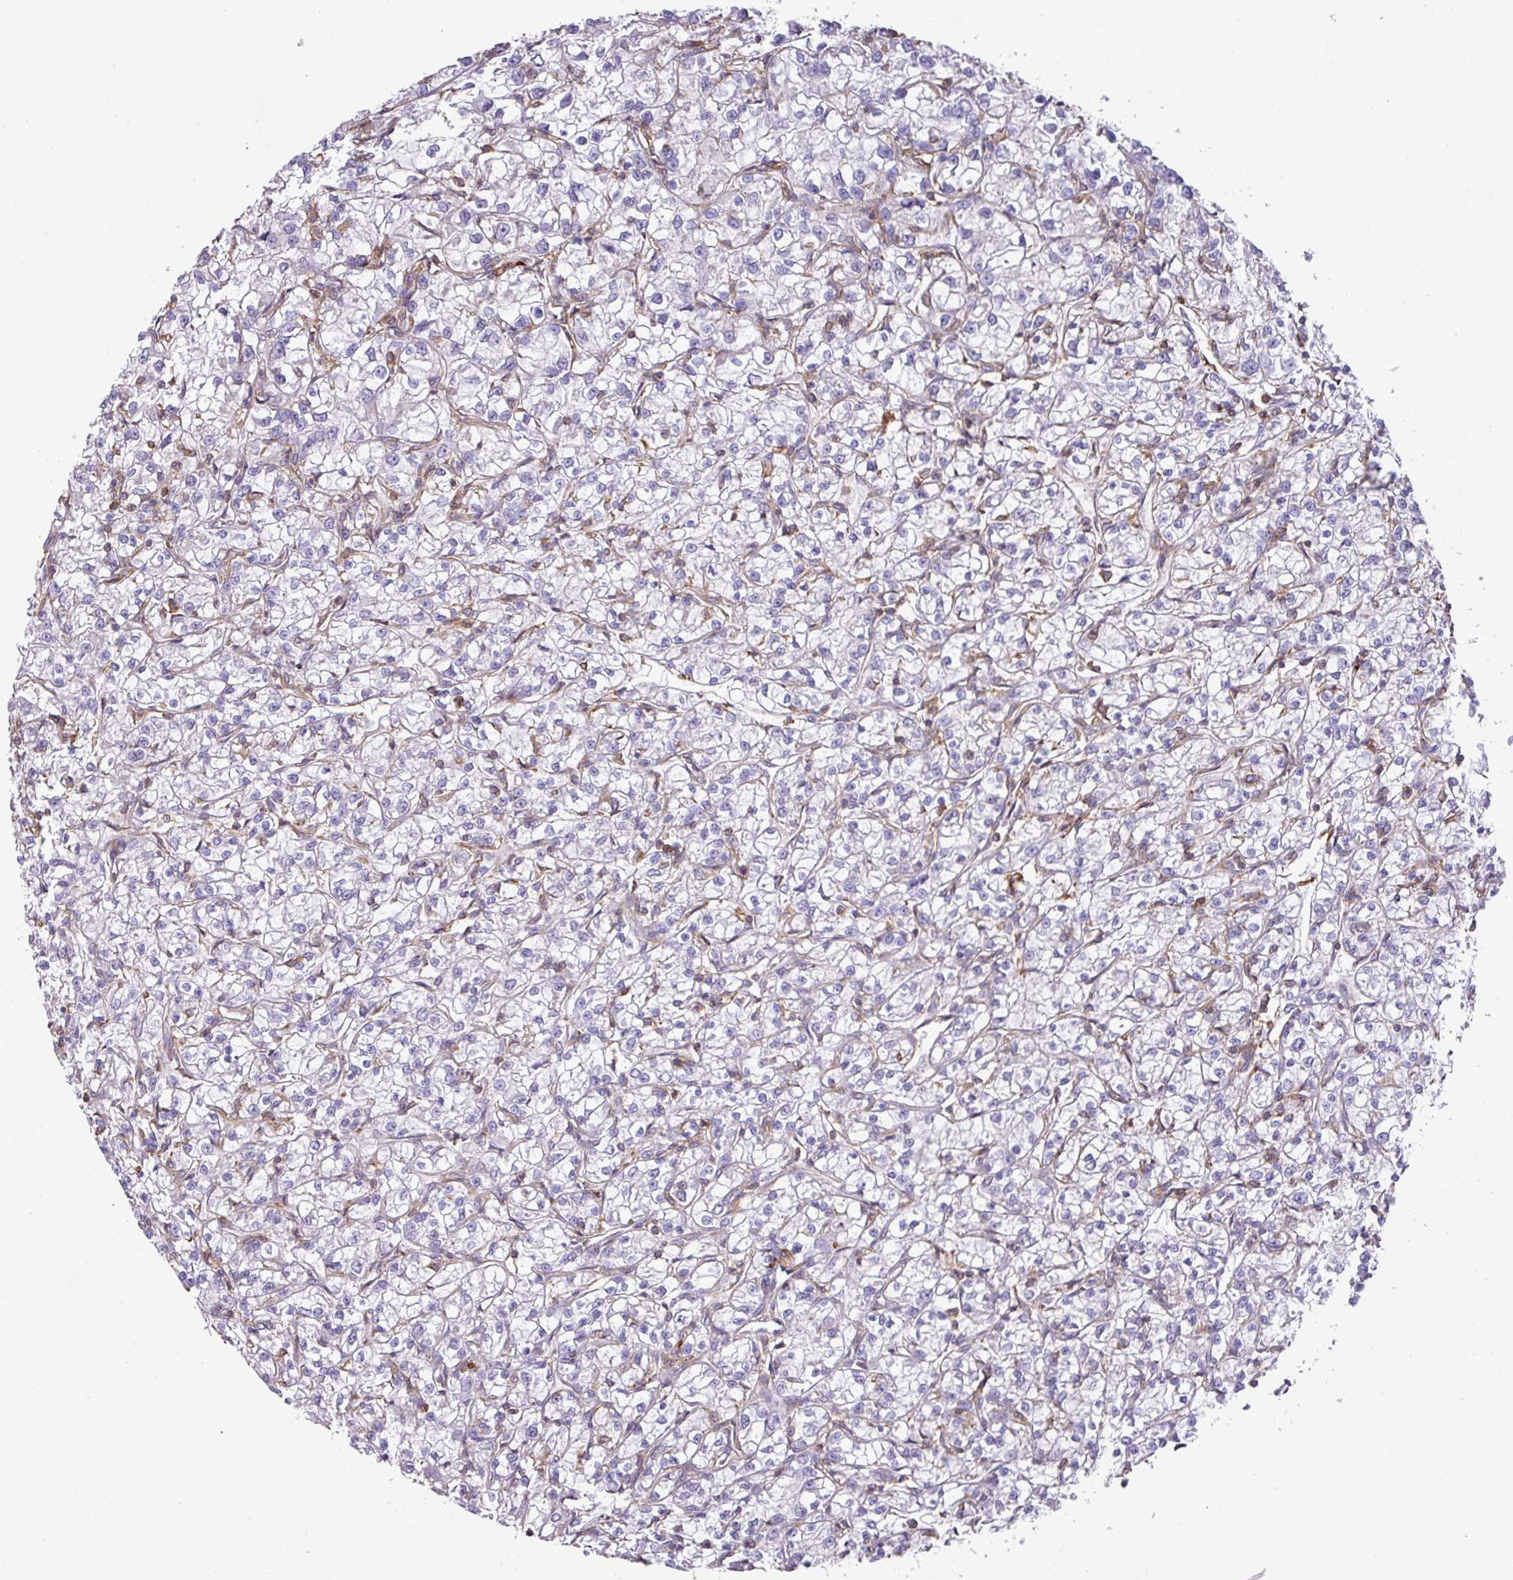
{"staining": {"intensity": "negative", "quantity": "none", "location": "none"}, "tissue": "renal cancer", "cell_type": "Tumor cells", "image_type": "cancer", "snomed": [{"axis": "morphology", "description": "Adenocarcinoma, NOS"}, {"axis": "topography", "description": "Kidney"}], "caption": "This histopathology image is of renal cancer (adenocarcinoma) stained with immunohistochemistry to label a protein in brown with the nuclei are counter-stained blue. There is no positivity in tumor cells. (Brightfield microscopy of DAB (3,3'-diaminobenzidine) immunohistochemistry (IHC) at high magnification).", "gene": "LRRC41", "patient": {"sex": "female", "age": 59}}